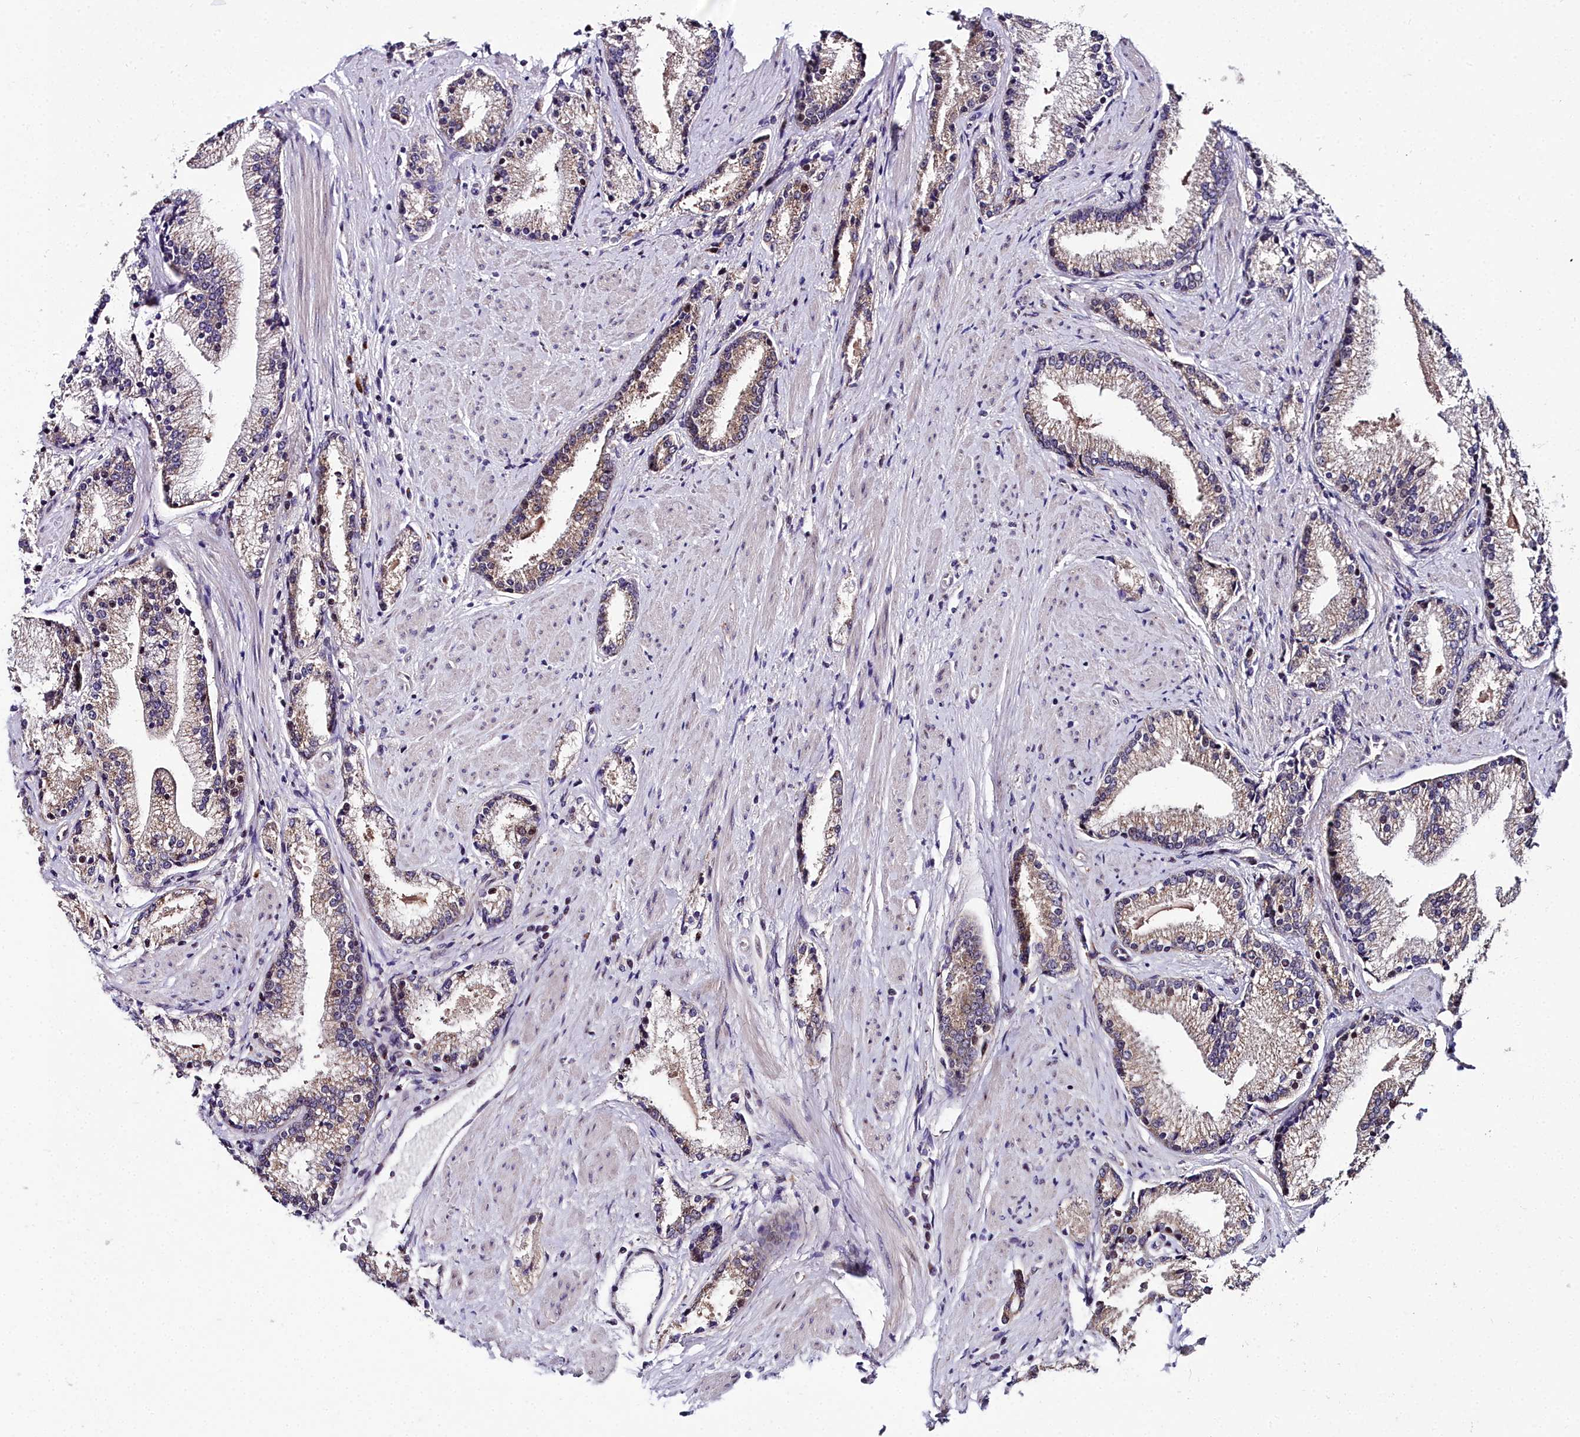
{"staining": {"intensity": "weak", "quantity": "25%-75%", "location": "cytoplasmic/membranous"}, "tissue": "prostate cancer", "cell_type": "Tumor cells", "image_type": "cancer", "snomed": [{"axis": "morphology", "description": "Adenocarcinoma, High grade"}, {"axis": "topography", "description": "Prostate"}], "caption": "This micrograph exhibits IHC staining of human prostate cancer, with low weak cytoplasmic/membranous staining in about 25%-75% of tumor cells.", "gene": "AP1M1", "patient": {"sex": "male", "age": 67}}